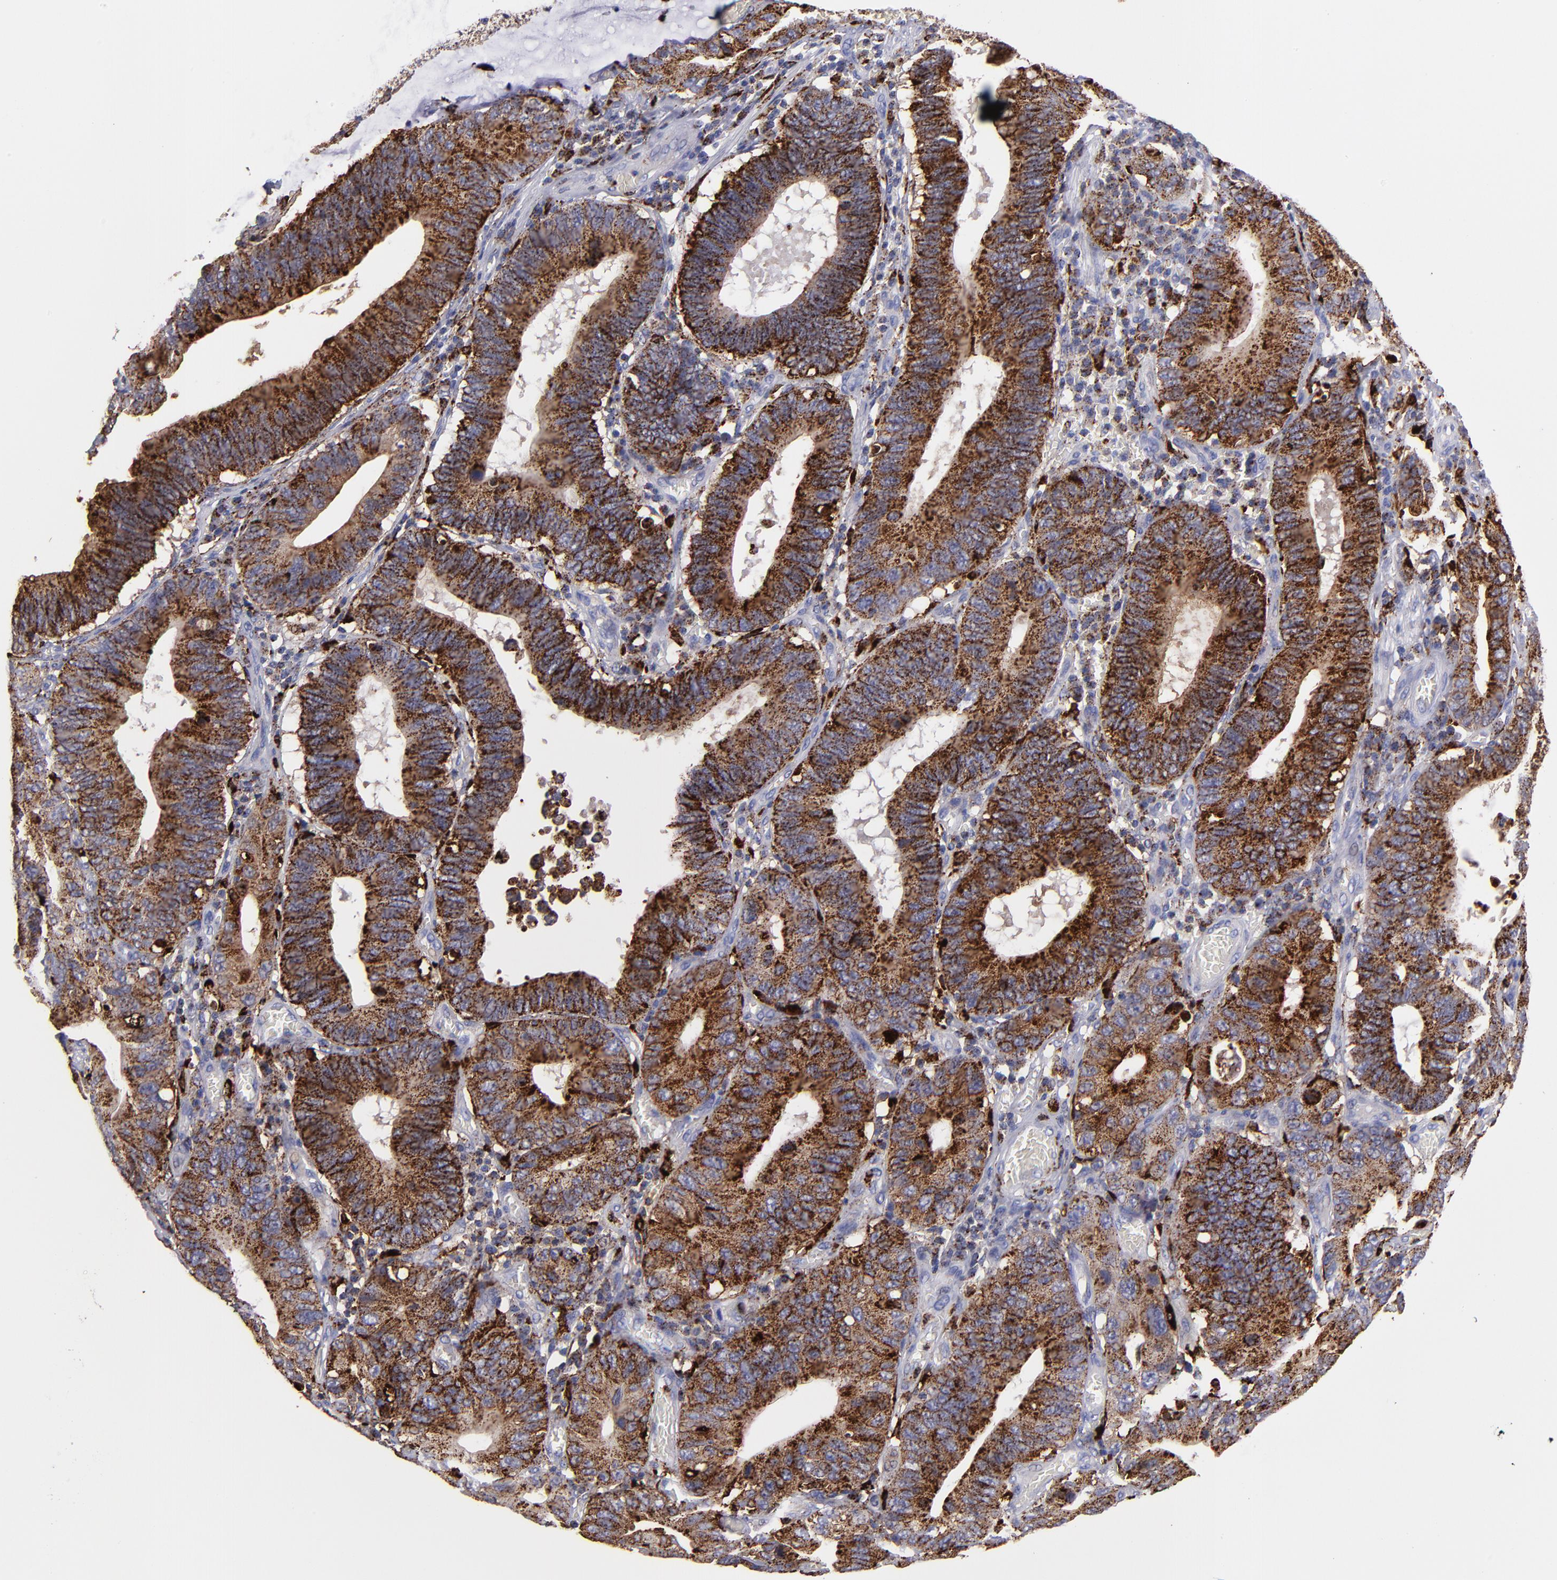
{"staining": {"intensity": "strong", "quantity": ">75%", "location": "cytoplasmic/membranous"}, "tissue": "stomach cancer", "cell_type": "Tumor cells", "image_type": "cancer", "snomed": [{"axis": "morphology", "description": "Adenocarcinoma, NOS"}, {"axis": "topography", "description": "Stomach"}, {"axis": "topography", "description": "Gastric cardia"}], "caption": "Stomach cancer (adenocarcinoma) was stained to show a protein in brown. There is high levels of strong cytoplasmic/membranous expression in approximately >75% of tumor cells.", "gene": "CTSS", "patient": {"sex": "male", "age": 59}}